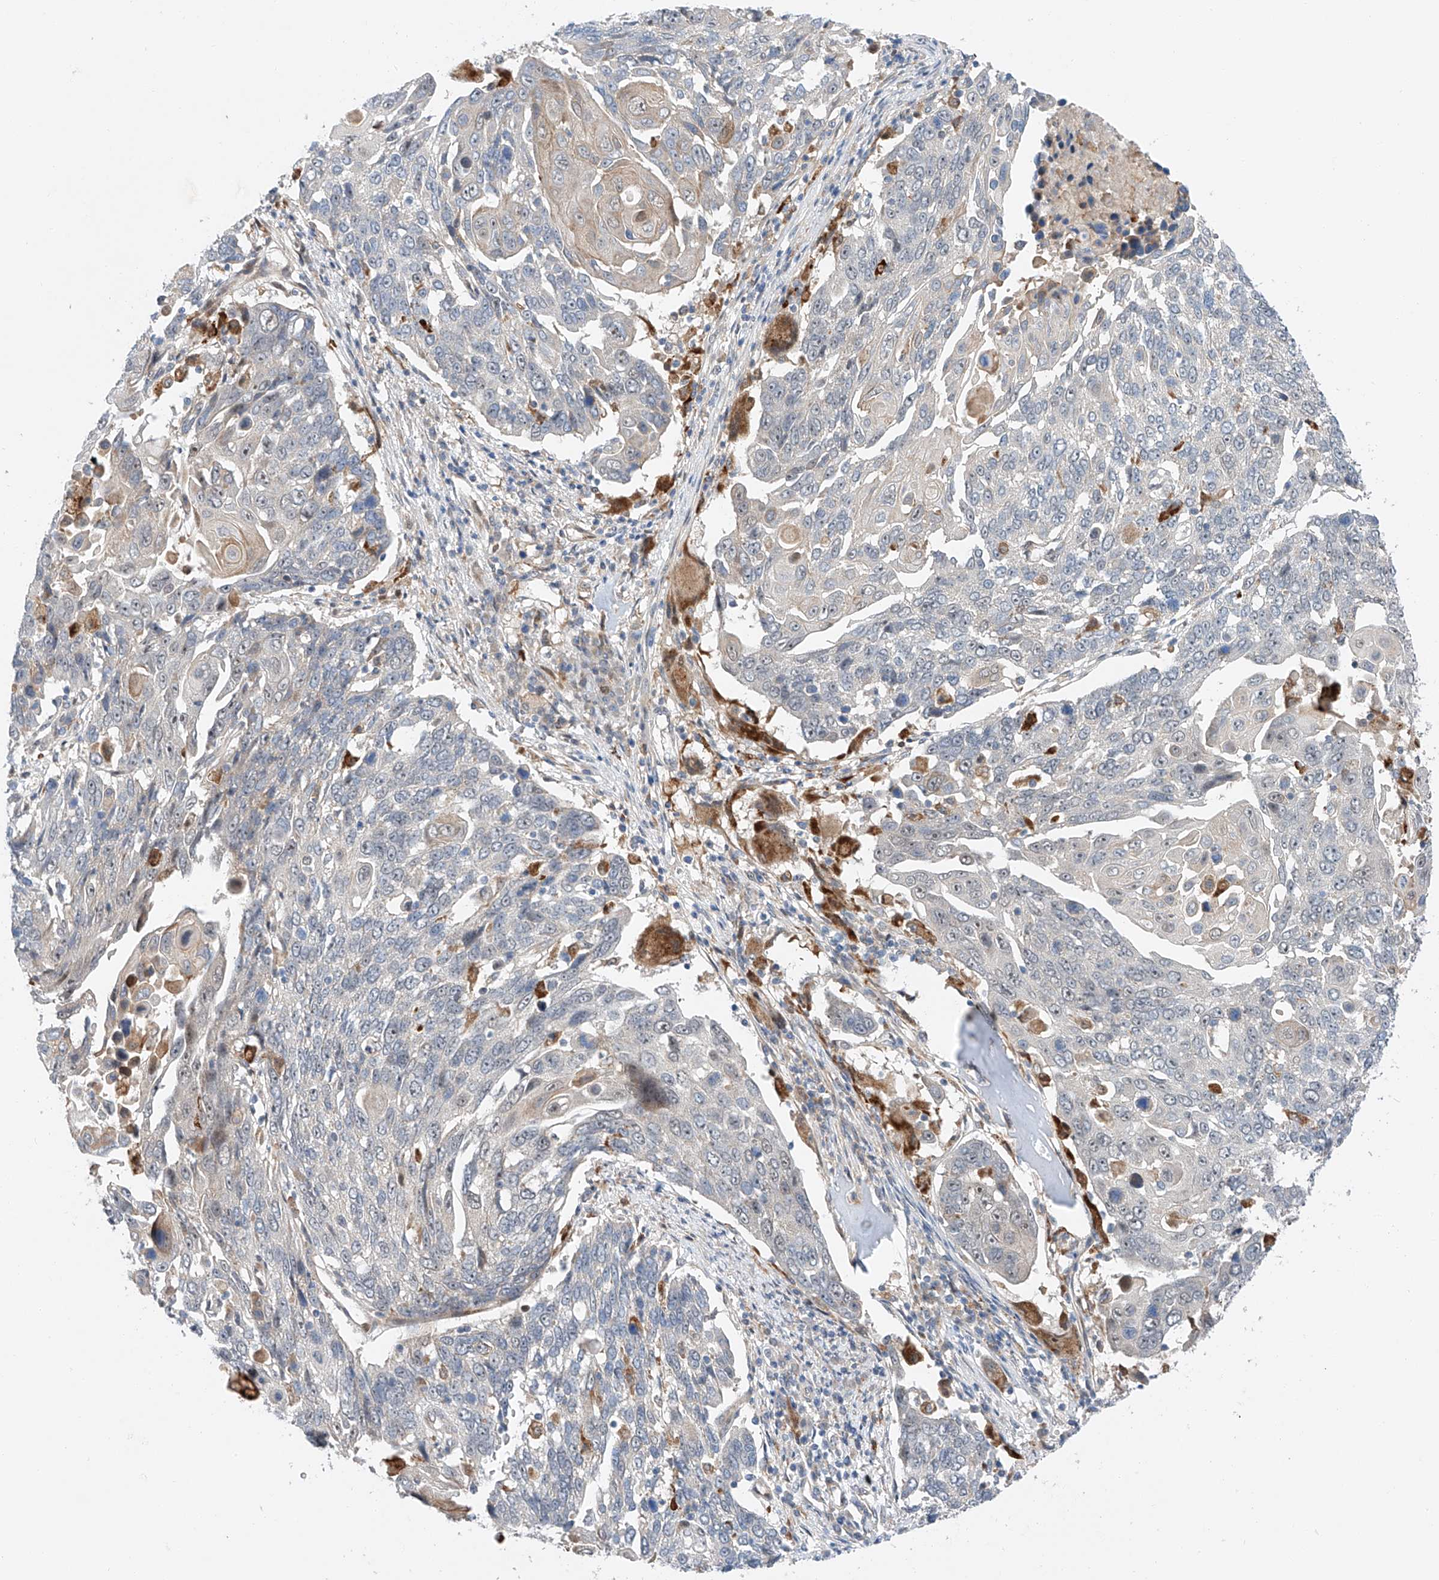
{"staining": {"intensity": "weak", "quantity": "<25%", "location": "cytoplasmic/membranous"}, "tissue": "lung cancer", "cell_type": "Tumor cells", "image_type": "cancer", "snomed": [{"axis": "morphology", "description": "Squamous cell carcinoma, NOS"}, {"axis": "topography", "description": "Lung"}], "caption": "Immunohistochemistry image of neoplastic tissue: lung cancer (squamous cell carcinoma) stained with DAB displays no significant protein expression in tumor cells.", "gene": "CLDND1", "patient": {"sex": "male", "age": 66}}